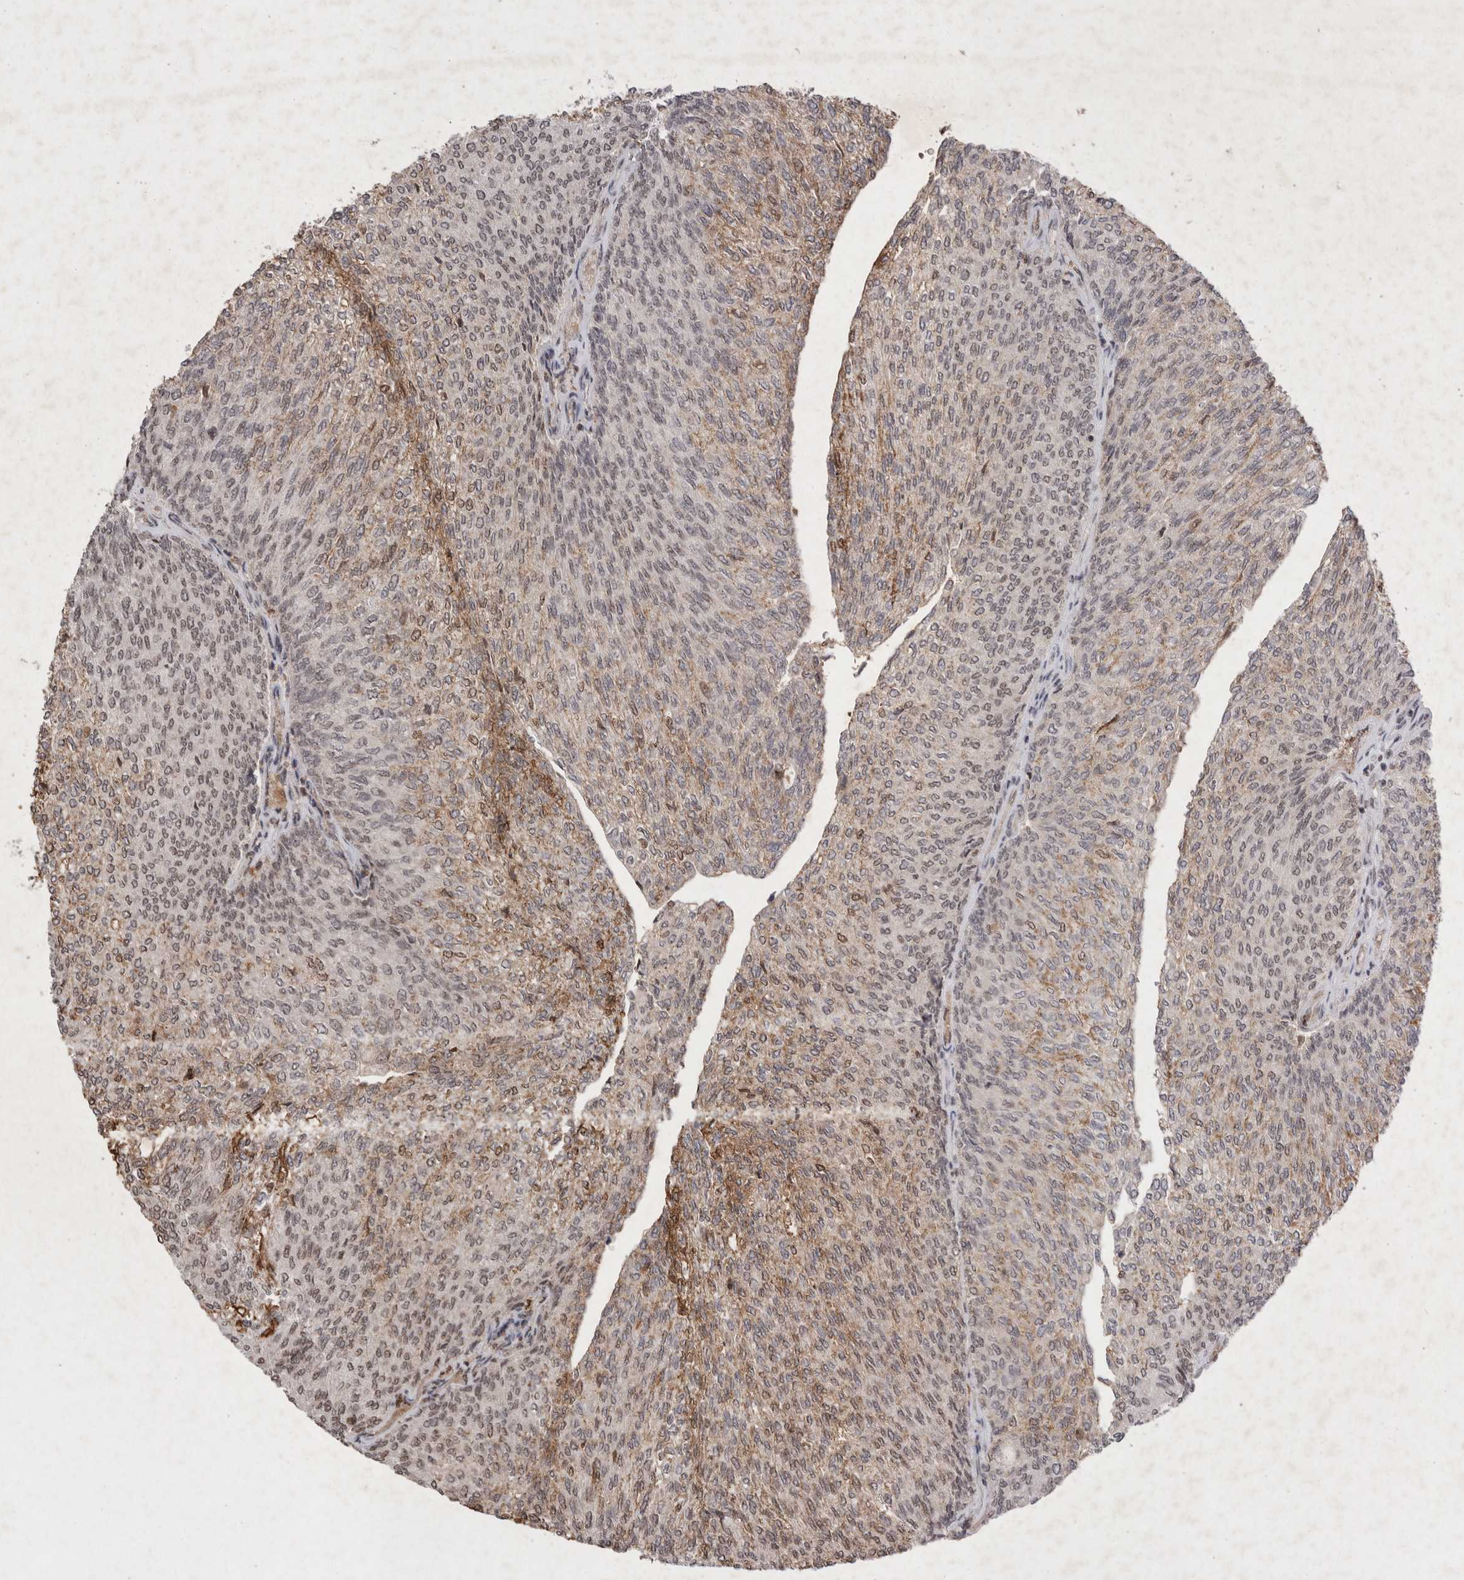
{"staining": {"intensity": "weak", "quantity": ">75%", "location": "cytoplasmic/membranous,nuclear"}, "tissue": "urothelial cancer", "cell_type": "Tumor cells", "image_type": "cancer", "snomed": [{"axis": "morphology", "description": "Urothelial carcinoma, Low grade"}, {"axis": "topography", "description": "Urinary bladder"}], "caption": "Brown immunohistochemical staining in human urothelial cancer demonstrates weak cytoplasmic/membranous and nuclear expression in approximately >75% of tumor cells.", "gene": "STK11", "patient": {"sex": "female", "age": 79}}